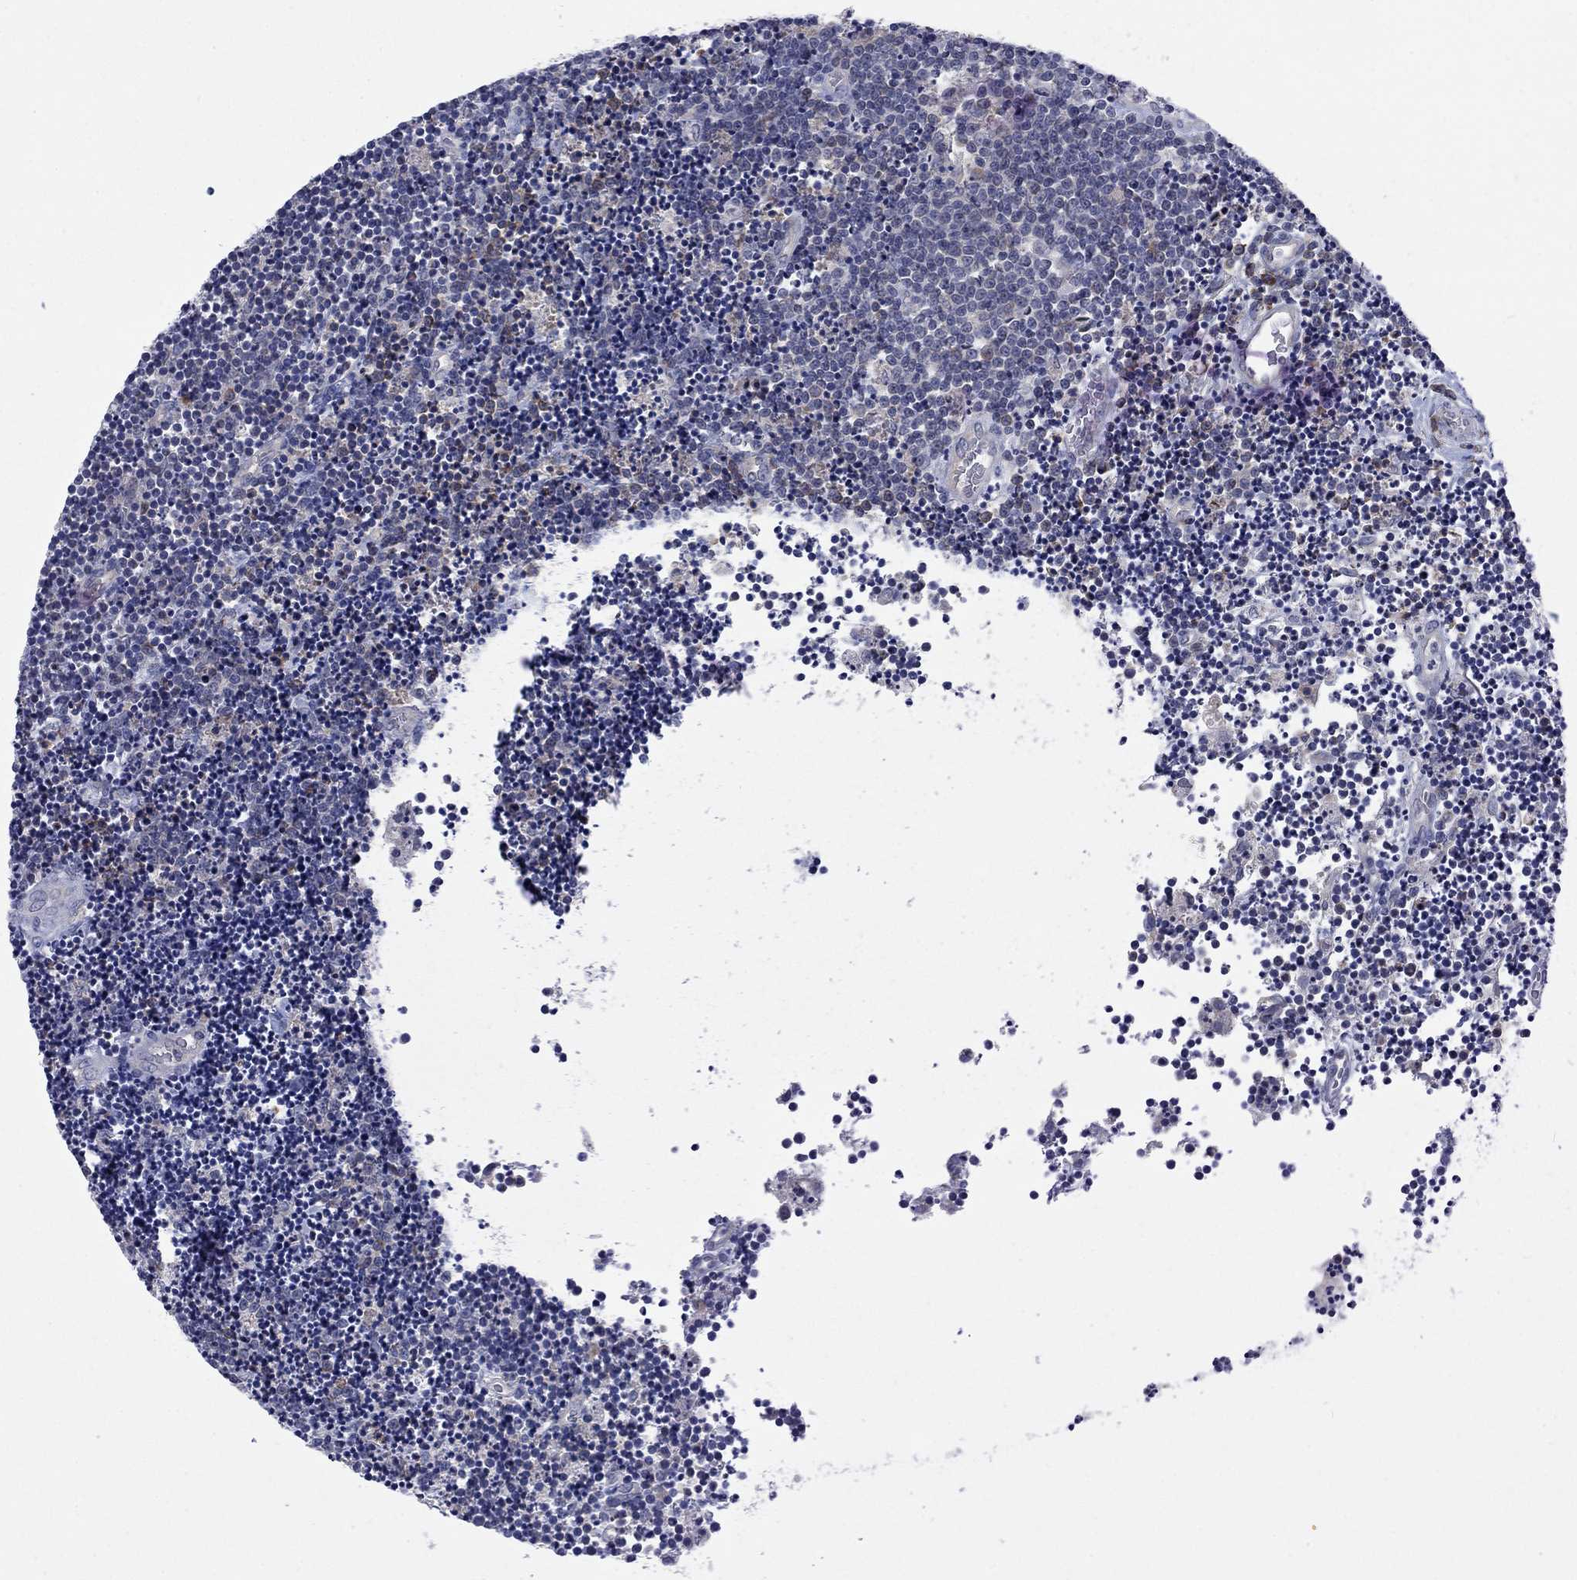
{"staining": {"intensity": "negative", "quantity": "none", "location": "none"}, "tissue": "lymphoma", "cell_type": "Tumor cells", "image_type": "cancer", "snomed": [{"axis": "morphology", "description": "Malignant lymphoma, non-Hodgkin's type, Low grade"}, {"axis": "topography", "description": "Brain"}], "caption": "DAB immunohistochemical staining of human lymphoma displays no significant expression in tumor cells. (Brightfield microscopy of DAB immunohistochemistry at high magnification).", "gene": "CACNA1A", "patient": {"sex": "female", "age": 66}}